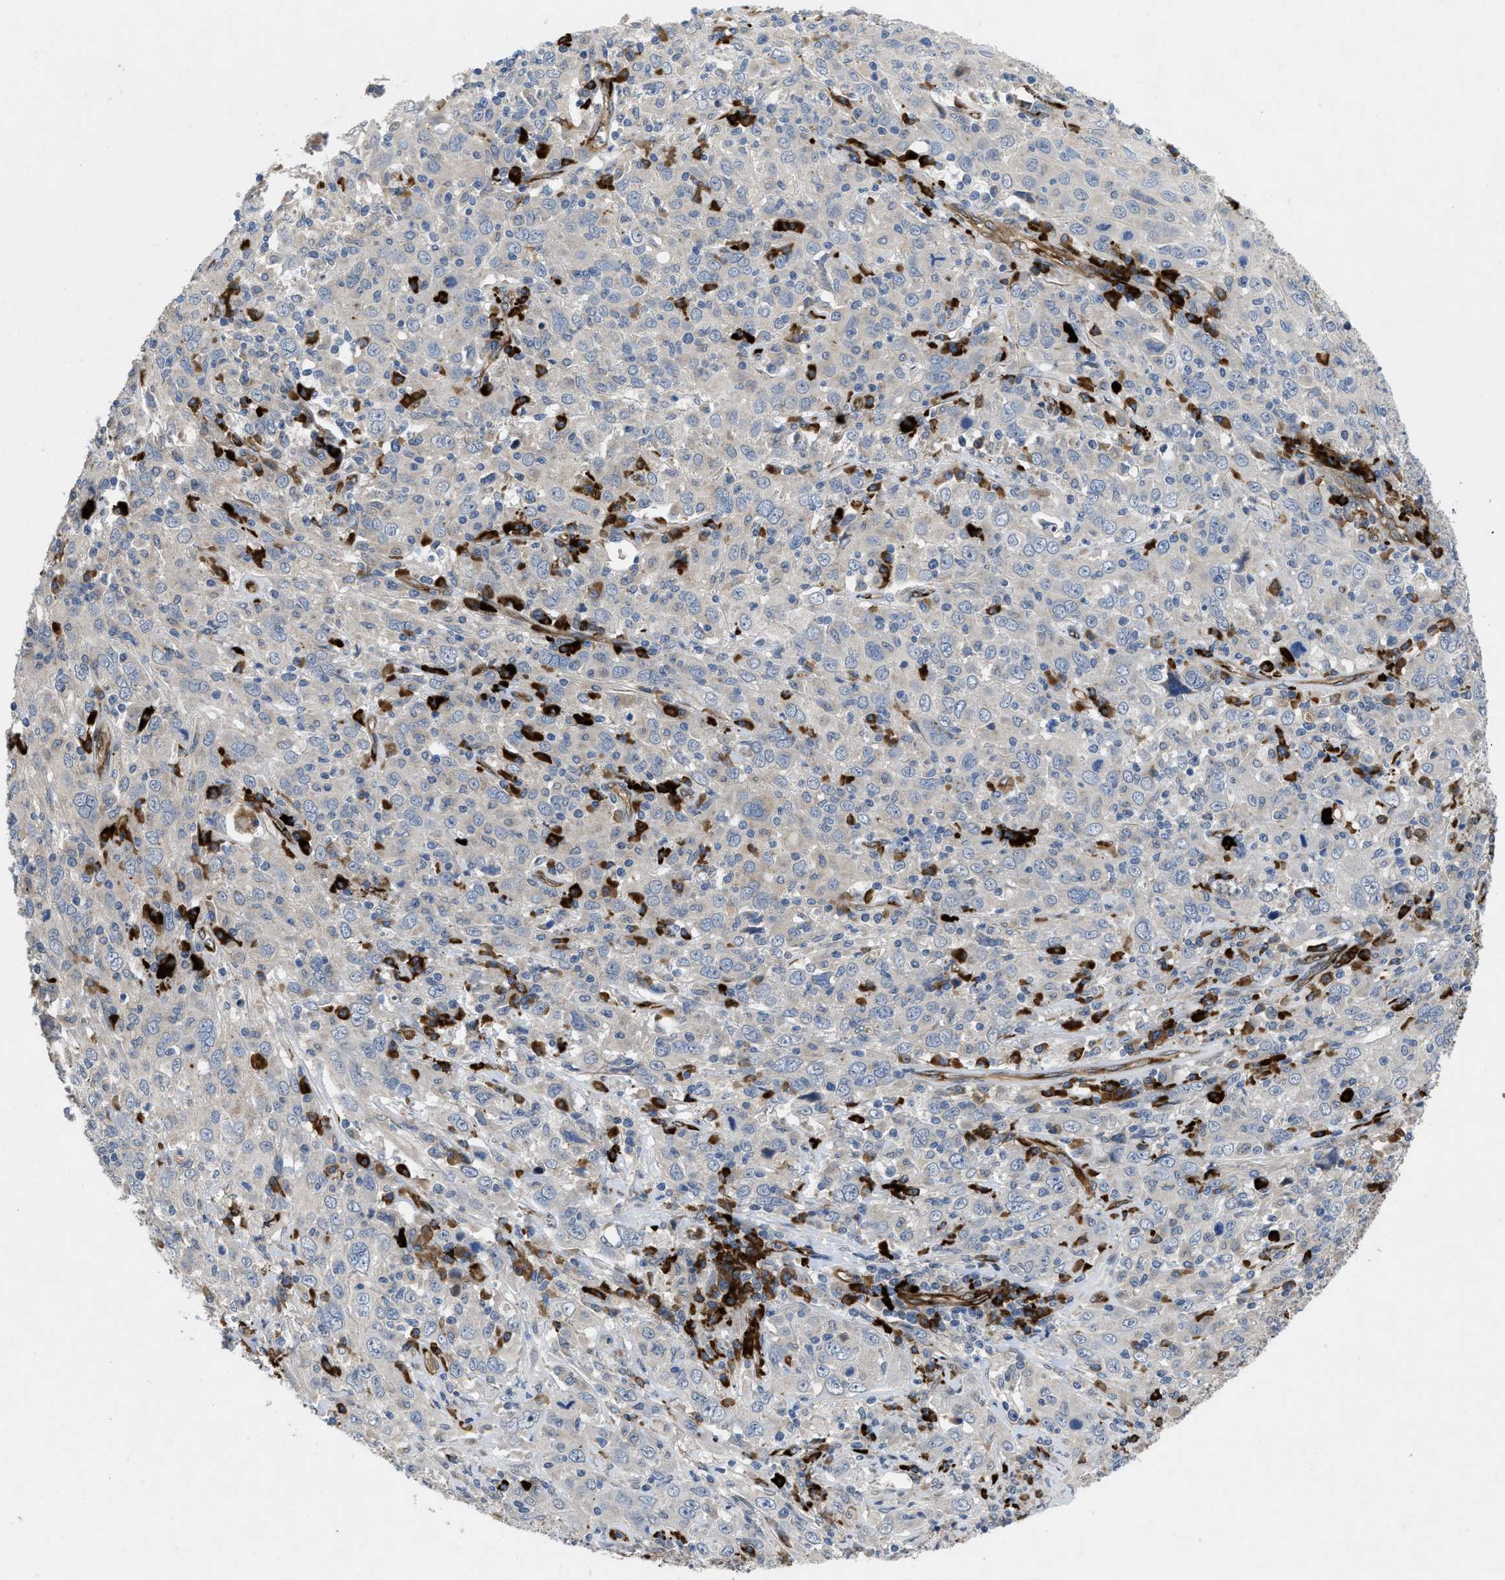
{"staining": {"intensity": "negative", "quantity": "none", "location": "none"}, "tissue": "cervical cancer", "cell_type": "Tumor cells", "image_type": "cancer", "snomed": [{"axis": "morphology", "description": "Squamous cell carcinoma, NOS"}, {"axis": "topography", "description": "Cervix"}], "caption": "Micrograph shows no protein positivity in tumor cells of cervical cancer tissue. (Immunohistochemistry (ihc), brightfield microscopy, high magnification).", "gene": "HSPA12B", "patient": {"sex": "female", "age": 46}}